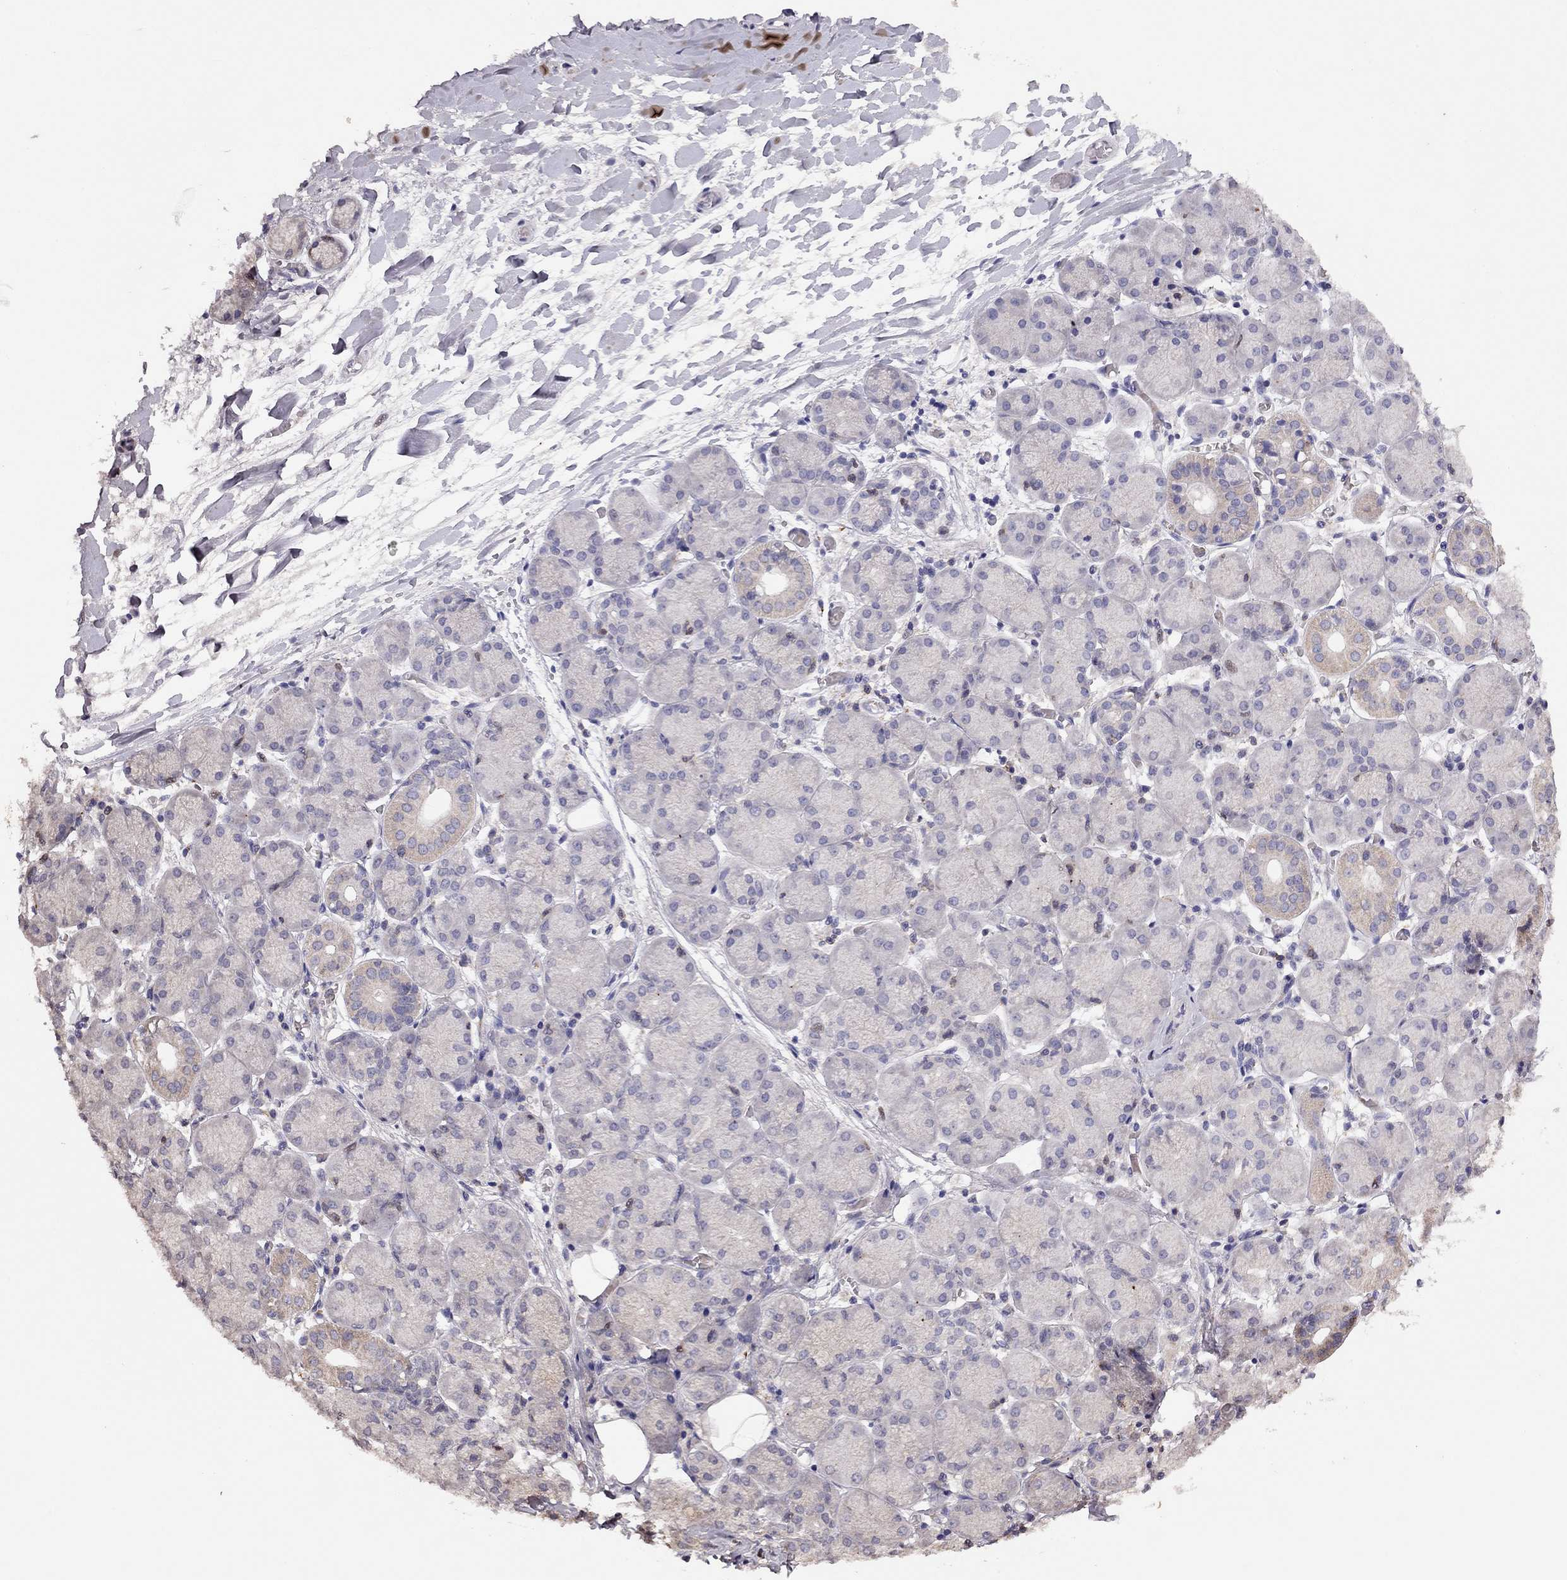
{"staining": {"intensity": "negative", "quantity": "none", "location": "none"}, "tissue": "salivary gland", "cell_type": "Glandular cells", "image_type": "normal", "snomed": [{"axis": "morphology", "description": "Normal tissue, NOS"}, {"axis": "topography", "description": "Salivary gland"}, {"axis": "topography", "description": "Peripheral nerve tissue"}], "caption": "Immunohistochemistry (IHC) photomicrograph of normal salivary gland: salivary gland stained with DAB reveals no significant protein expression in glandular cells. The staining was performed using DAB (3,3'-diaminobenzidine) to visualize the protein expression in brown, while the nuclei were stained in blue with hematoxylin (Magnification: 20x).", "gene": "CITED1", "patient": {"sex": "female", "age": 24}}